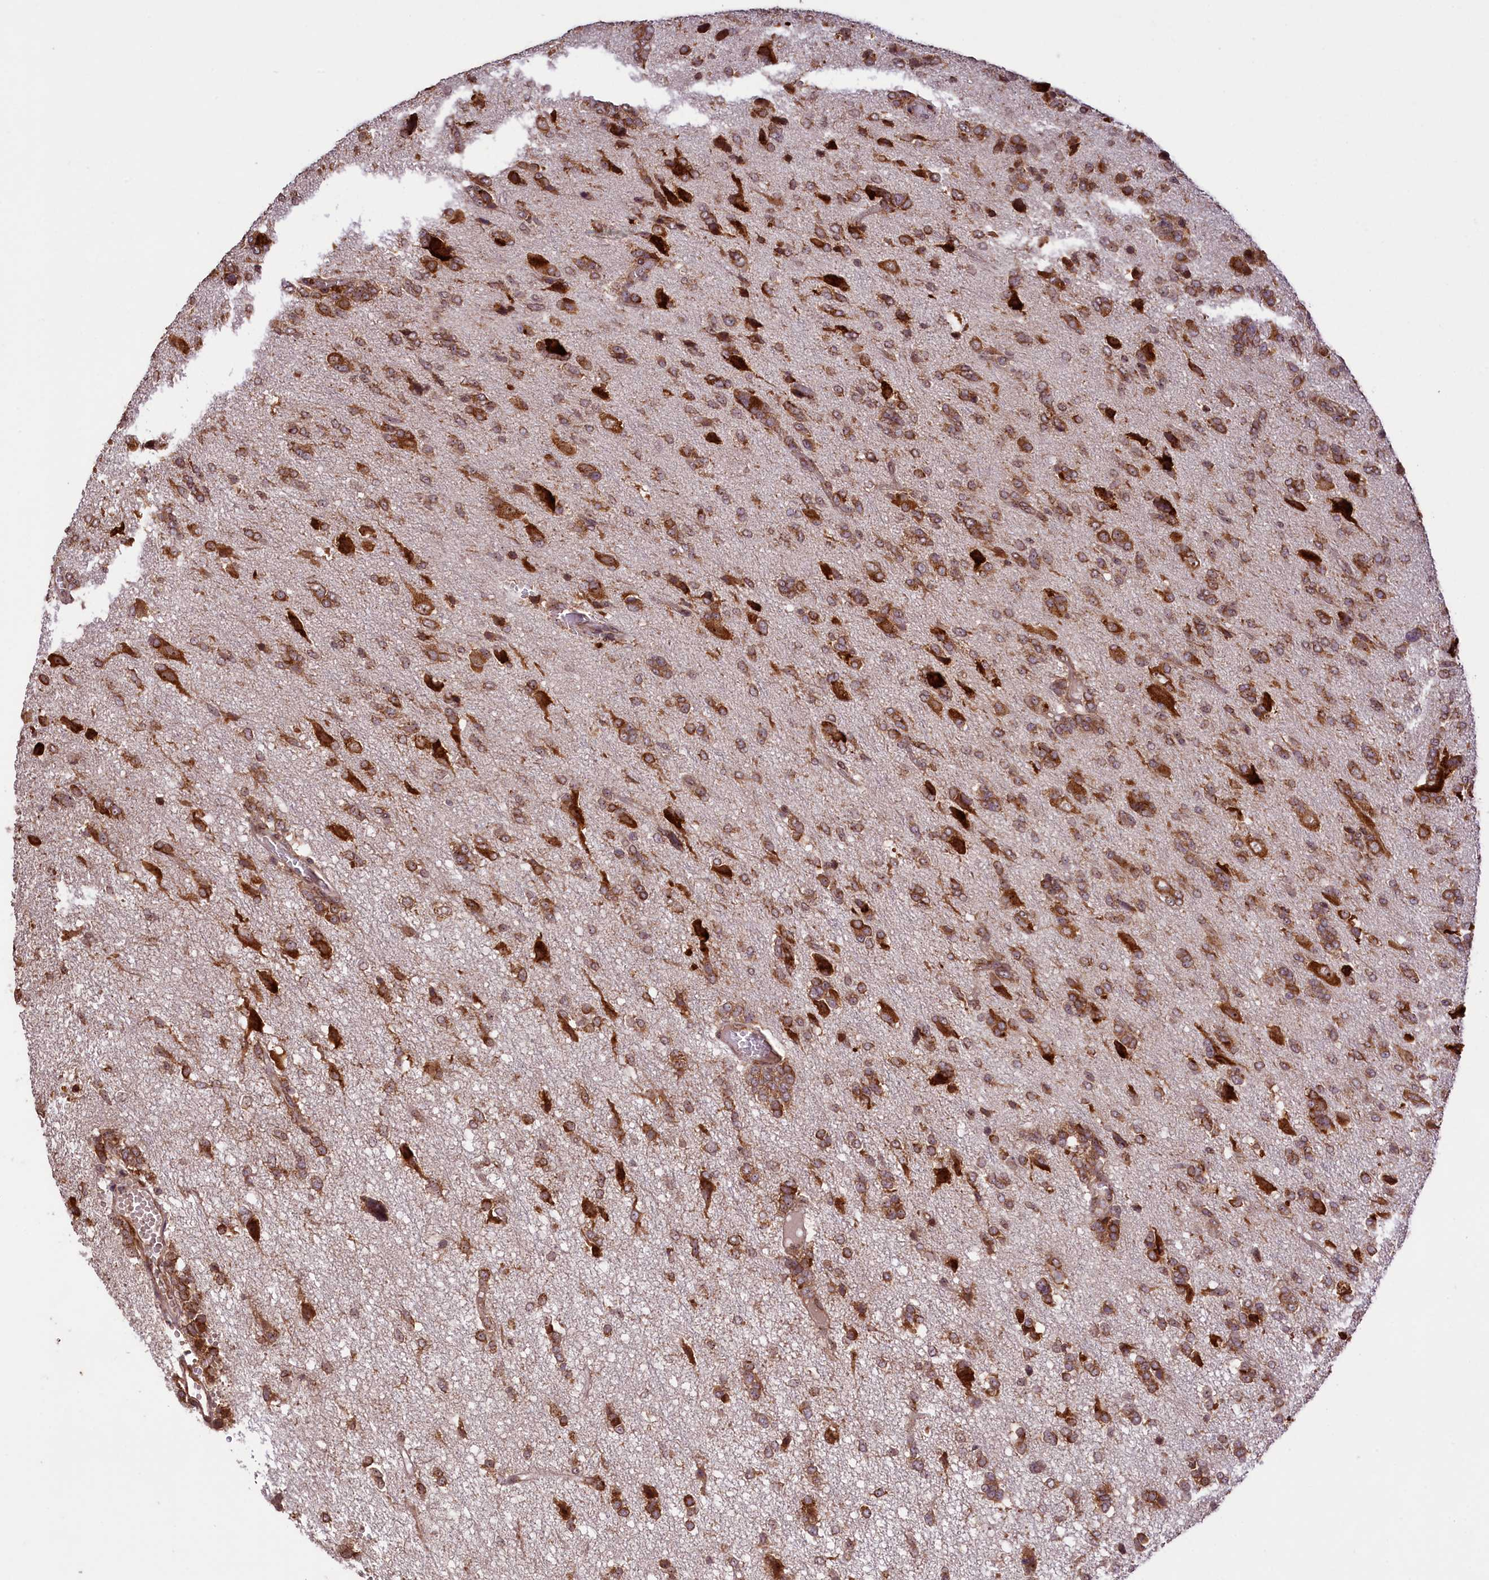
{"staining": {"intensity": "strong", "quantity": ">75%", "location": "cytoplasmic/membranous"}, "tissue": "glioma", "cell_type": "Tumor cells", "image_type": "cancer", "snomed": [{"axis": "morphology", "description": "Glioma, malignant, High grade"}, {"axis": "topography", "description": "Brain"}], "caption": "Protein analysis of malignant glioma (high-grade) tissue demonstrates strong cytoplasmic/membranous expression in approximately >75% of tumor cells.", "gene": "LARP4", "patient": {"sex": "female", "age": 59}}